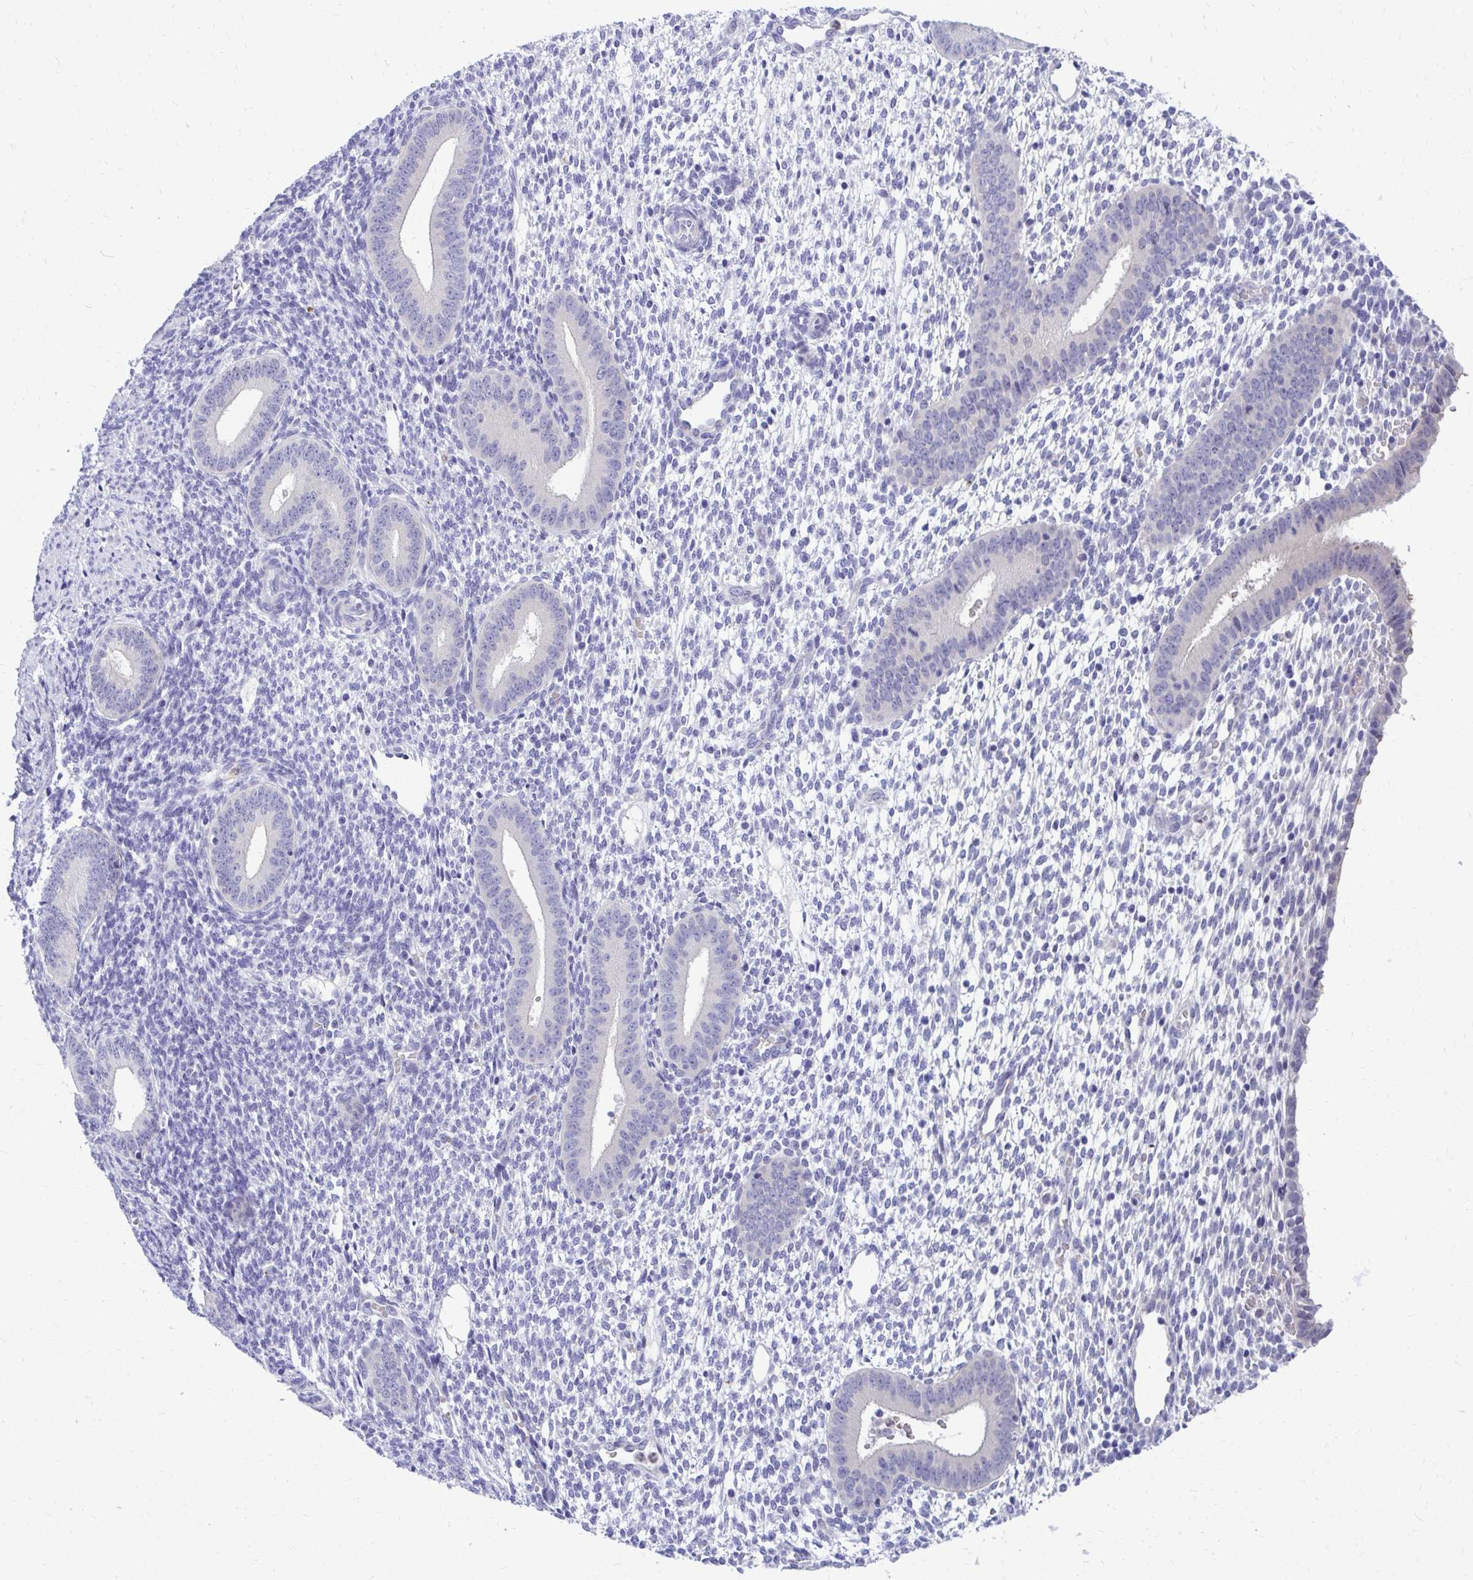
{"staining": {"intensity": "negative", "quantity": "none", "location": "none"}, "tissue": "endometrium", "cell_type": "Cells in endometrial stroma", "image_type": "normal", "snomed": [{"axis": "morphology", "description": "Normal tissue, NOS"}, {"axis": "topography", "description": "Endometrium"}], "caption": "IHC photomicrograph of normal endometrium stained for a protein (brown), which exhibits no positivity in cells in endometrial stroma.", "gene": "ZSWIM9", "patient": {"sex": "female", "age": 40}}